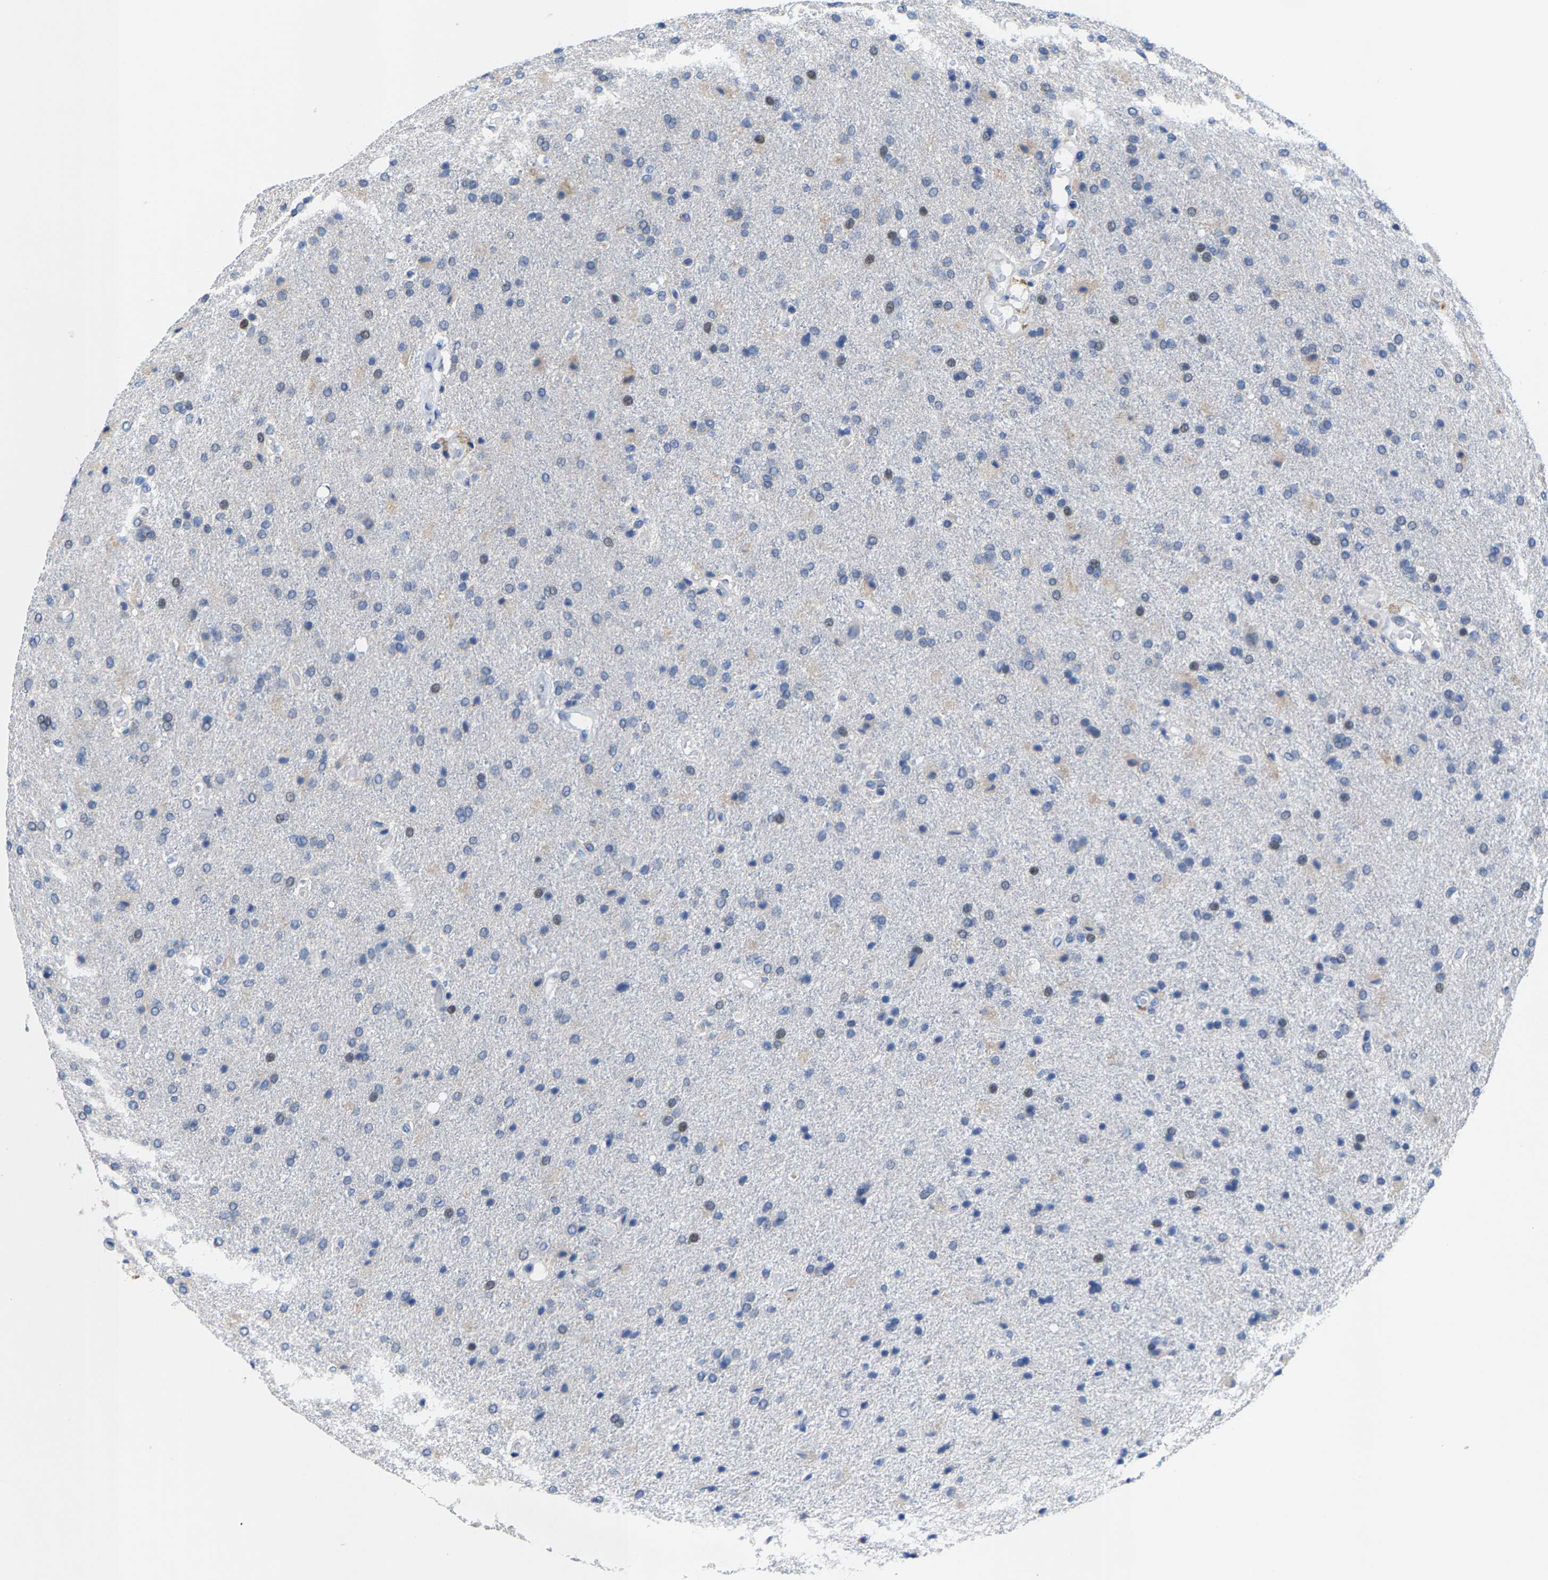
{"staining": {"intensity": "negative", "quantity": "none", "location": "none"}, "tissue": "glioma", "cell_type": "Tumor cells", "image_type": "cancer", "snomed": [{"axis": "morphology", "description": "Glioma, malignant, High grade"}, {"axis": "topography", "description": "Brain"}], "caption": "This is an IHC micrograph of human malignant high-grade glioma. There is no expression in tumor cells.", "gene": "KLHL1", "patient": {"sex": "male", "age": 72}}